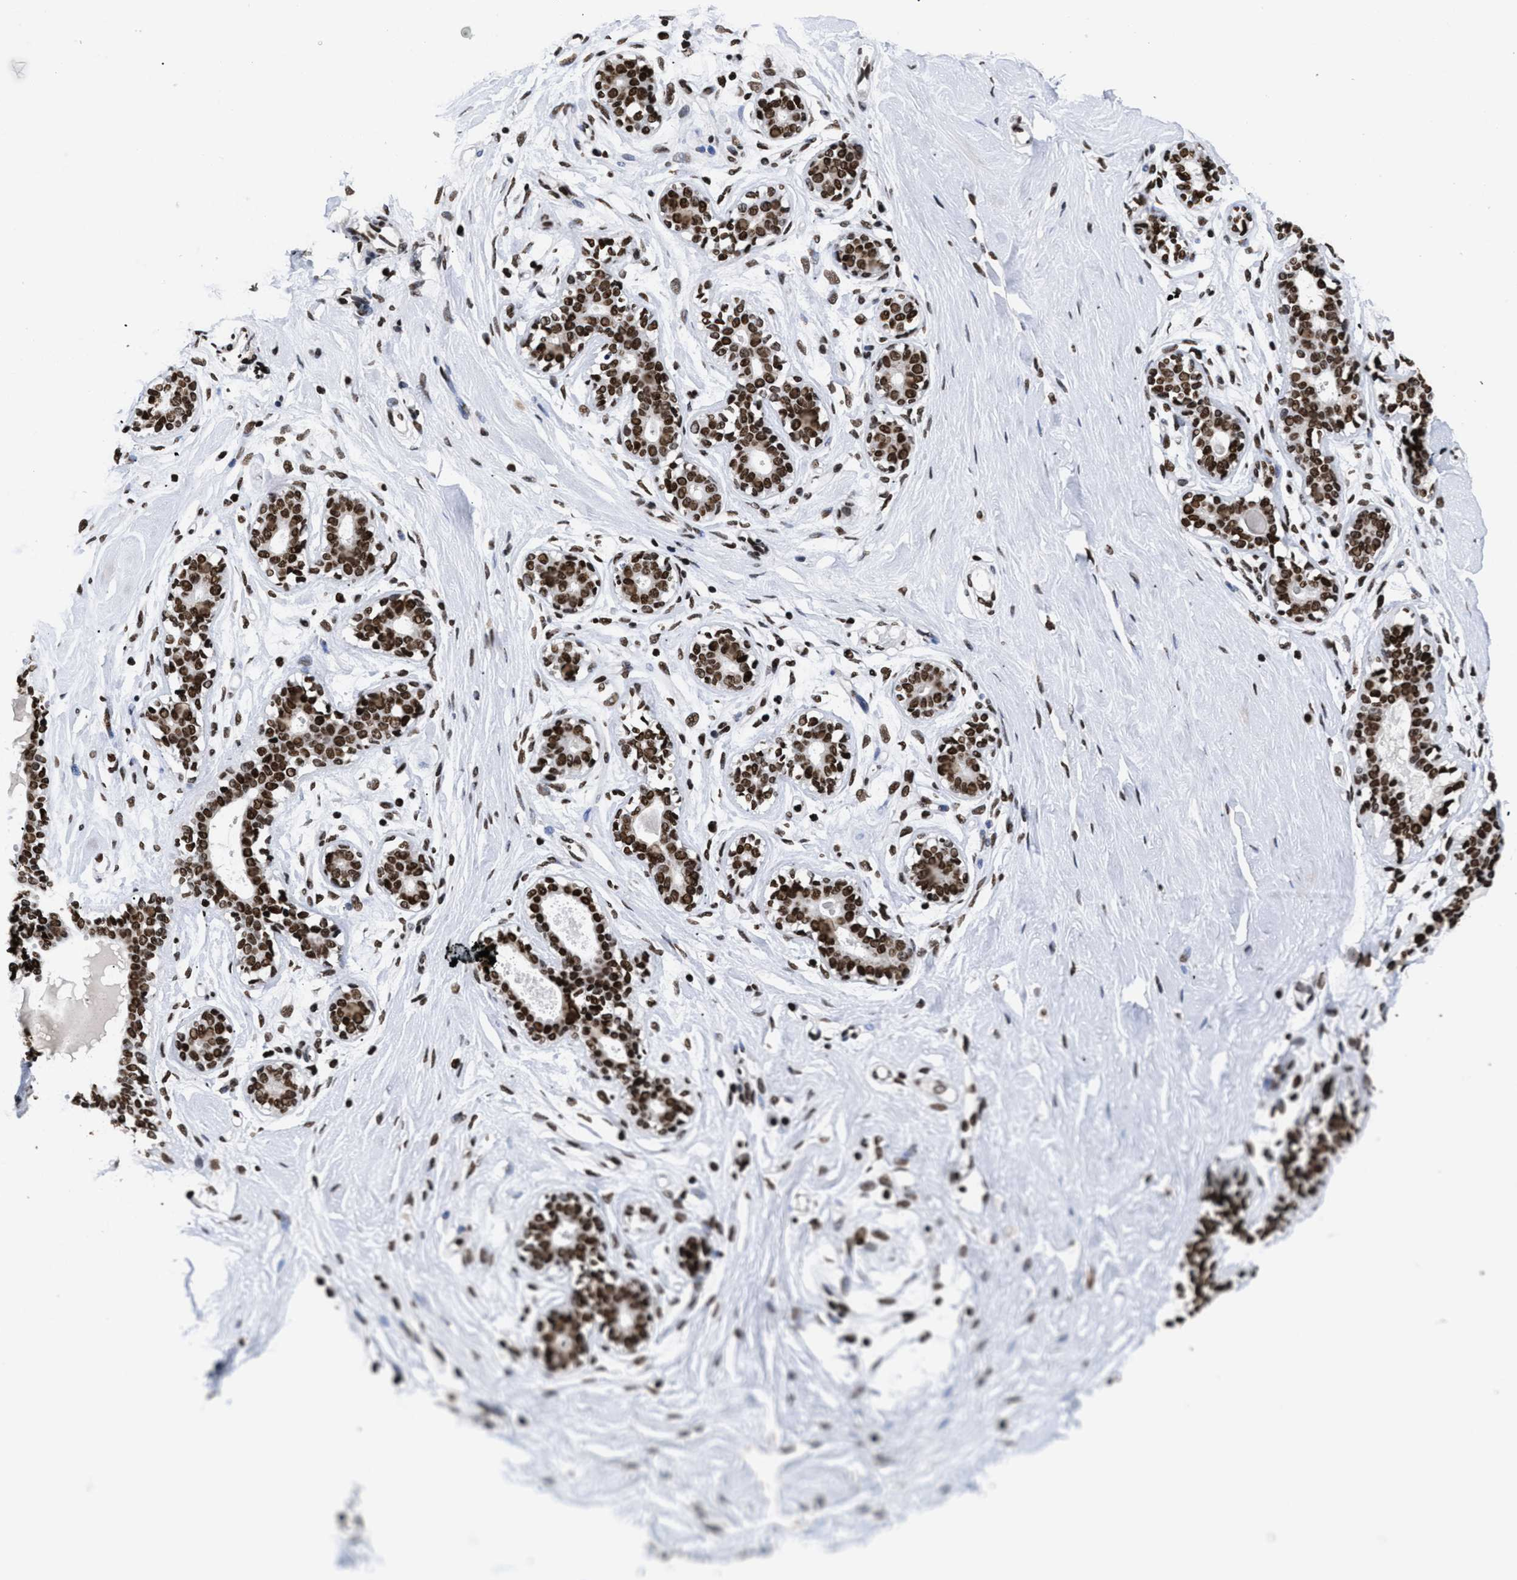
{"staining": {"intensity": "strong", "quantity": ">75%", "location": "nuclear"}, "tissue": "breast", "cell_type": "Adipocytes", "image_type": "normal", "snomed": [{"axis": "morphology", "description": "Normal tissue, NOS"}, {"axis": "topography", "description": "Breast"}], "caption": "Immunohistochemical staining of unremarkable breast shows >75% levels of strong nuclear protein staining in about >75% of adipocytes.", "gene": "CALHM3", "patient": {"sex": "female", "age": 23}}